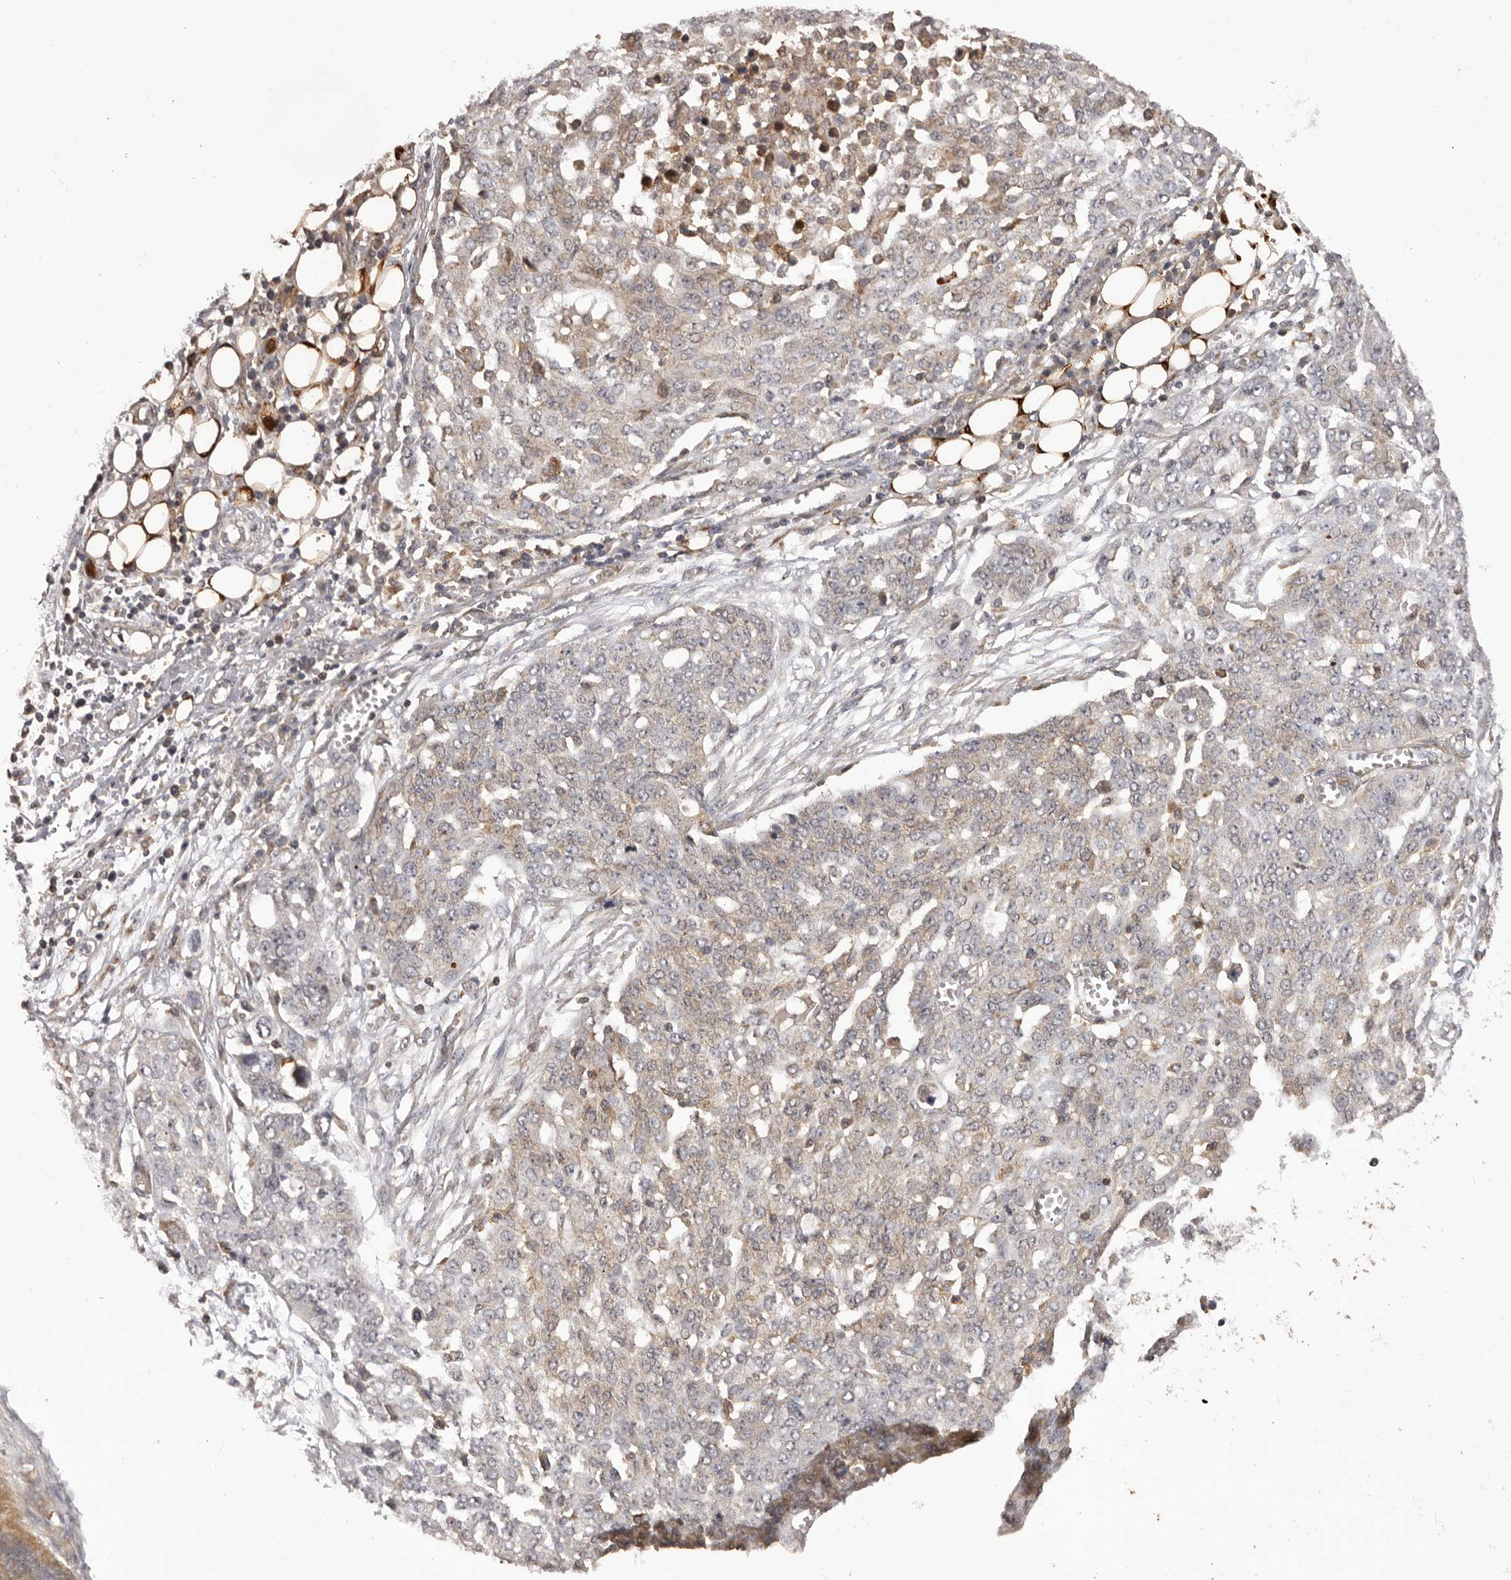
{"staining": {"intensity": "weak", "quantity": "<25%", "location": "cytoplasmic/membranous"}, "tissue": "ovarian cancer", "cell_type": "Tumor cells", "image_type": "cancer", "snomed": [{"axis": "morphology", "description": "Cystadenocarcinoma, serous, NOS"}, {"axis": "topography", "description": "Soft tissue"}, {"axis": "topography", "description": "Ovary"}], "caption": "The IHC photomicrograph has no significant expression in tumor cells of ovarian cancer (serous cystadenocarcinoma) tissue.", "gene": "GLIPR2", "patient": {"sex": "female", "age": 57}}